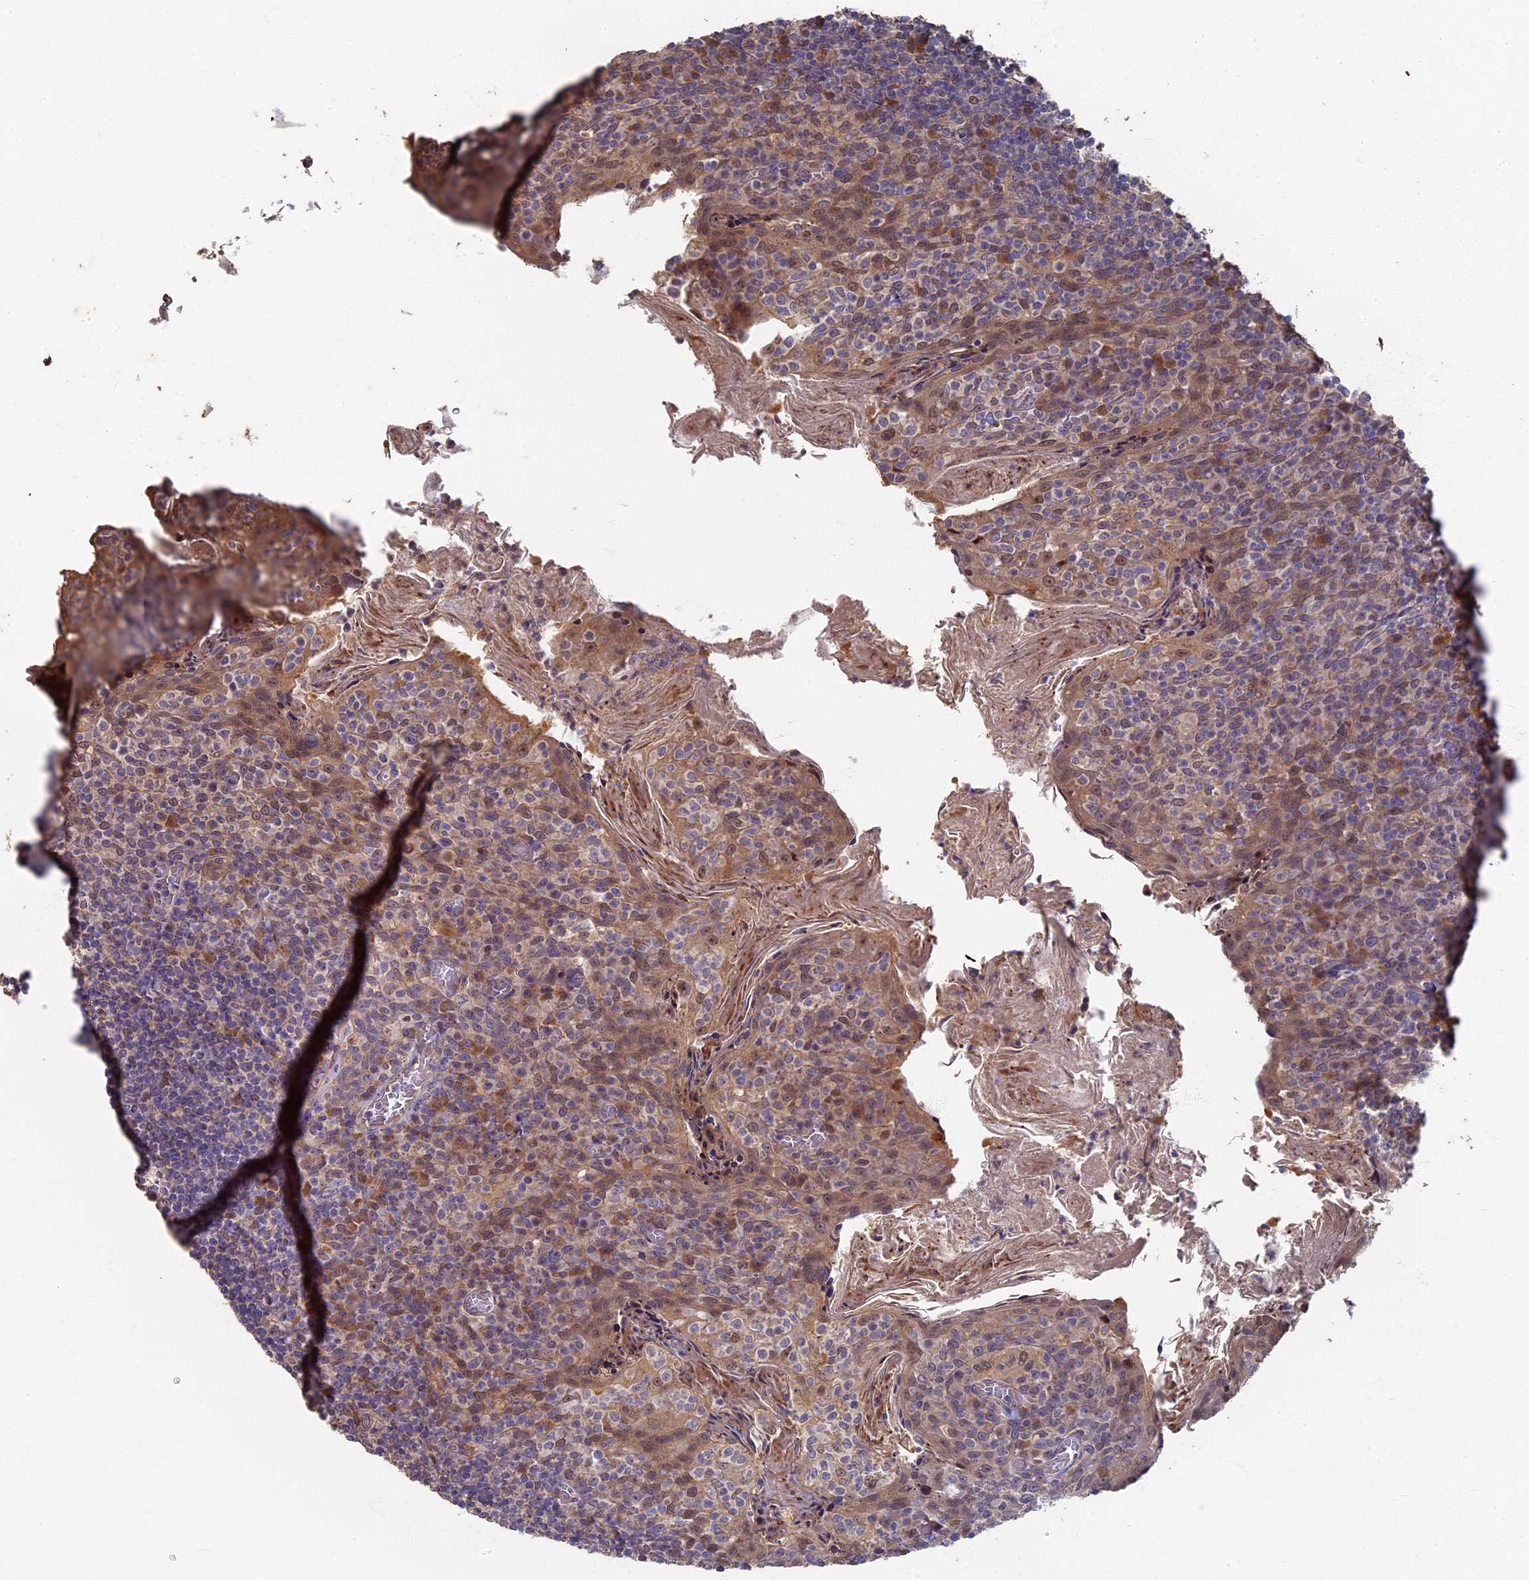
{"staining": {"intensity": "moderate", "quantity": "<25%", "location": "cytoplasmic/membranous,nuclear"}, "tissue": "tonsil", "cell_type": "Germinal center cells", "image_type": "normal", "snomed": [{"axis": "morphology", "description": "Normal tissue, NOS"}, {"axis": "topography", "description": "Tonsil"}], "caption": "IHC photomicrograph of benign tonsil: human tonsil stained using immunohistochemistry (IHC) shows low levels of moderate protein expression localized specifically in the cytoplasmic/membranous,nuclear of germinal center cells, appearing as a cytoplasmic/membranous,nuclear brown color.", "gene": "RSPH3", "patient": {"sex": "female", "age": 10}}